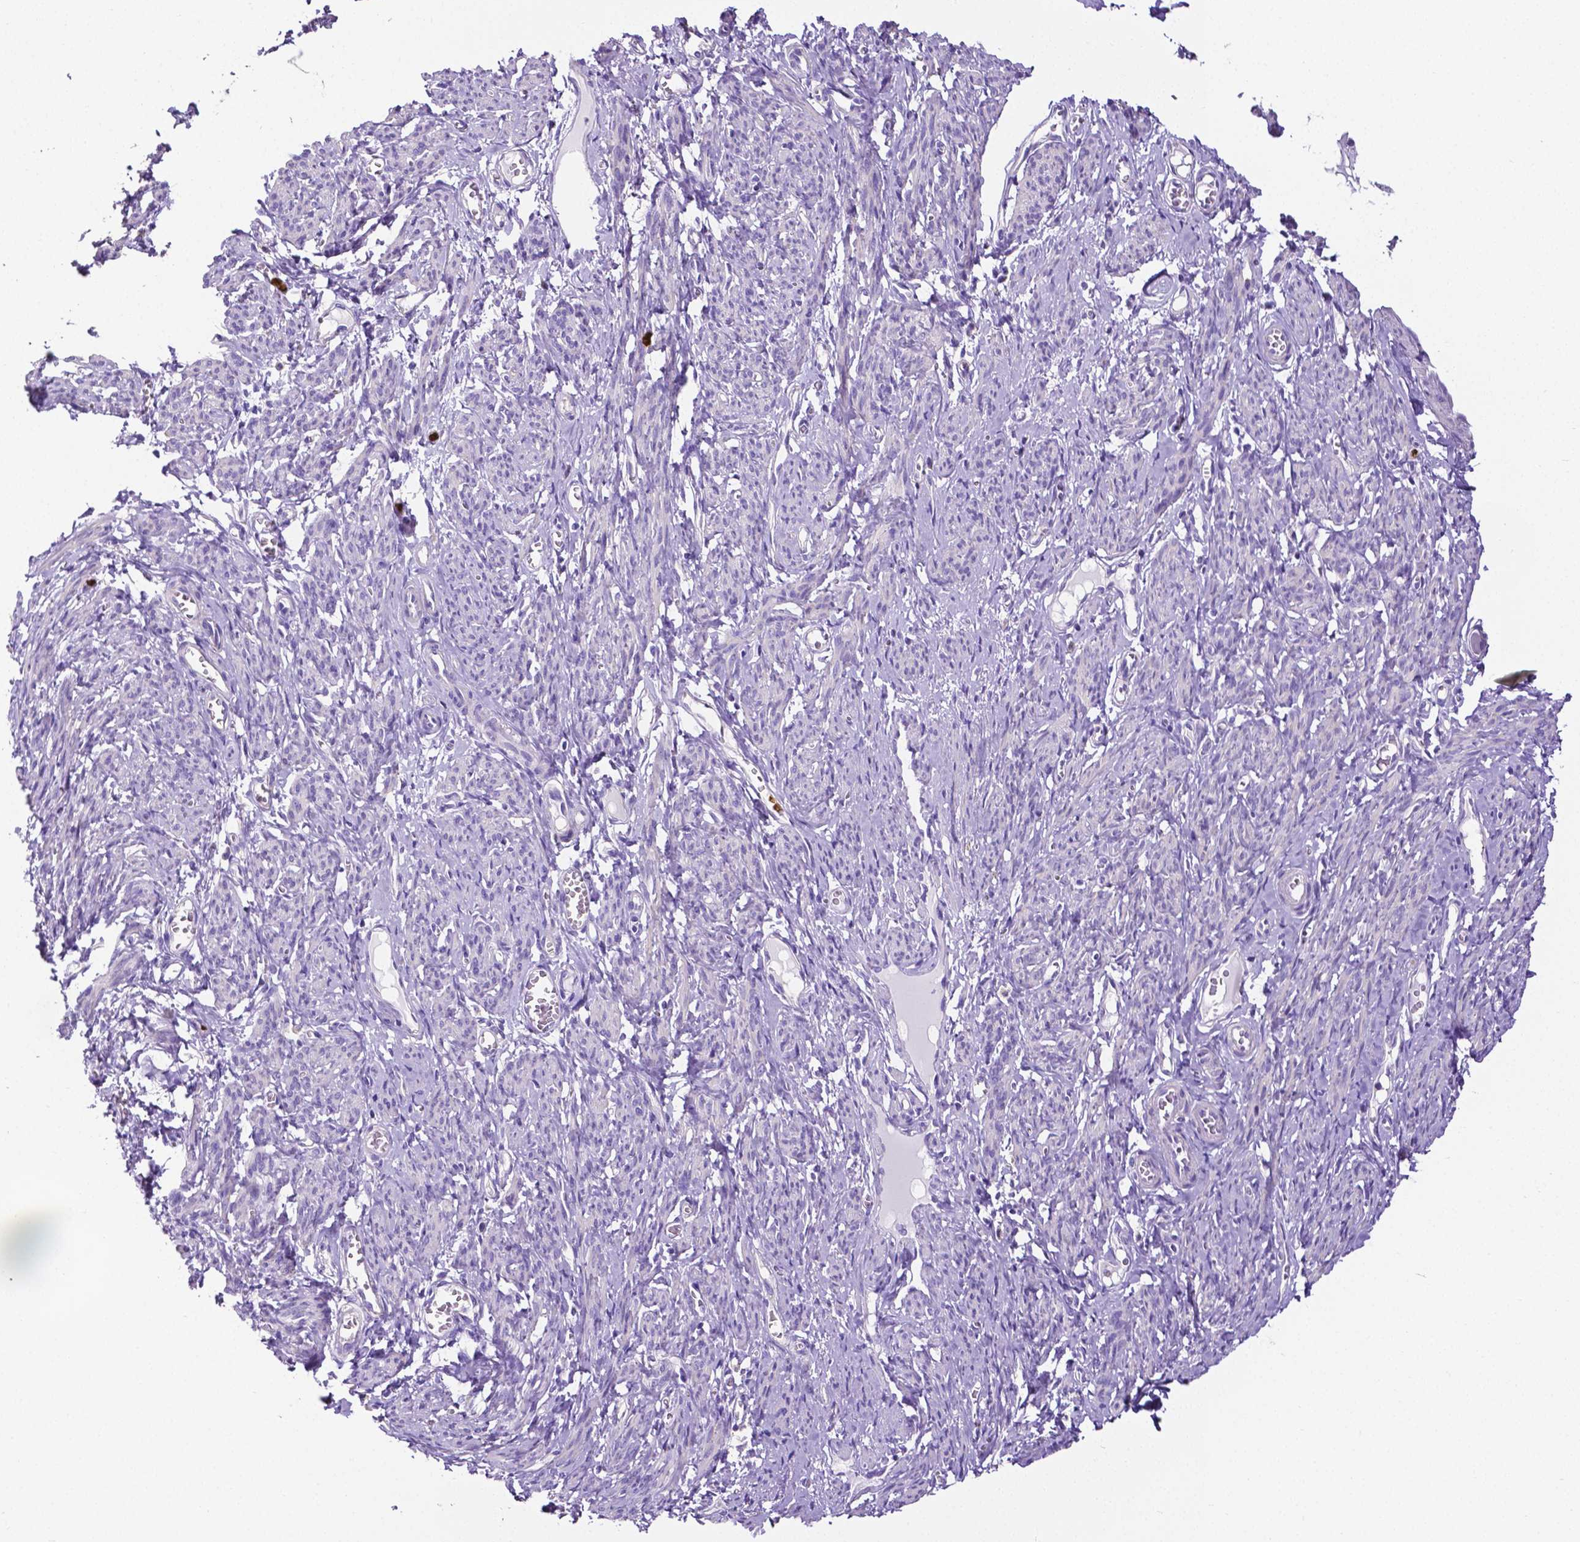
{"staining": {"intensity": "negative", "quantity": "none", "location": "none"}, "tissue": "smooth muscle", "cell_type": "Smooth muscle cells", "image_type": "normal", "snomed": [{"axis": "morphology", "description": "Normal tissue, NOS"}, {"axis": "topography", "description": "Smooth muscle"}], "caption": "Smooth muscle stained for a protein using immunohistochemistry demonstrates no positivity smooth muscle cells.", "gene": "MMP9", "patient": {"sex": "female", "age": 65}}